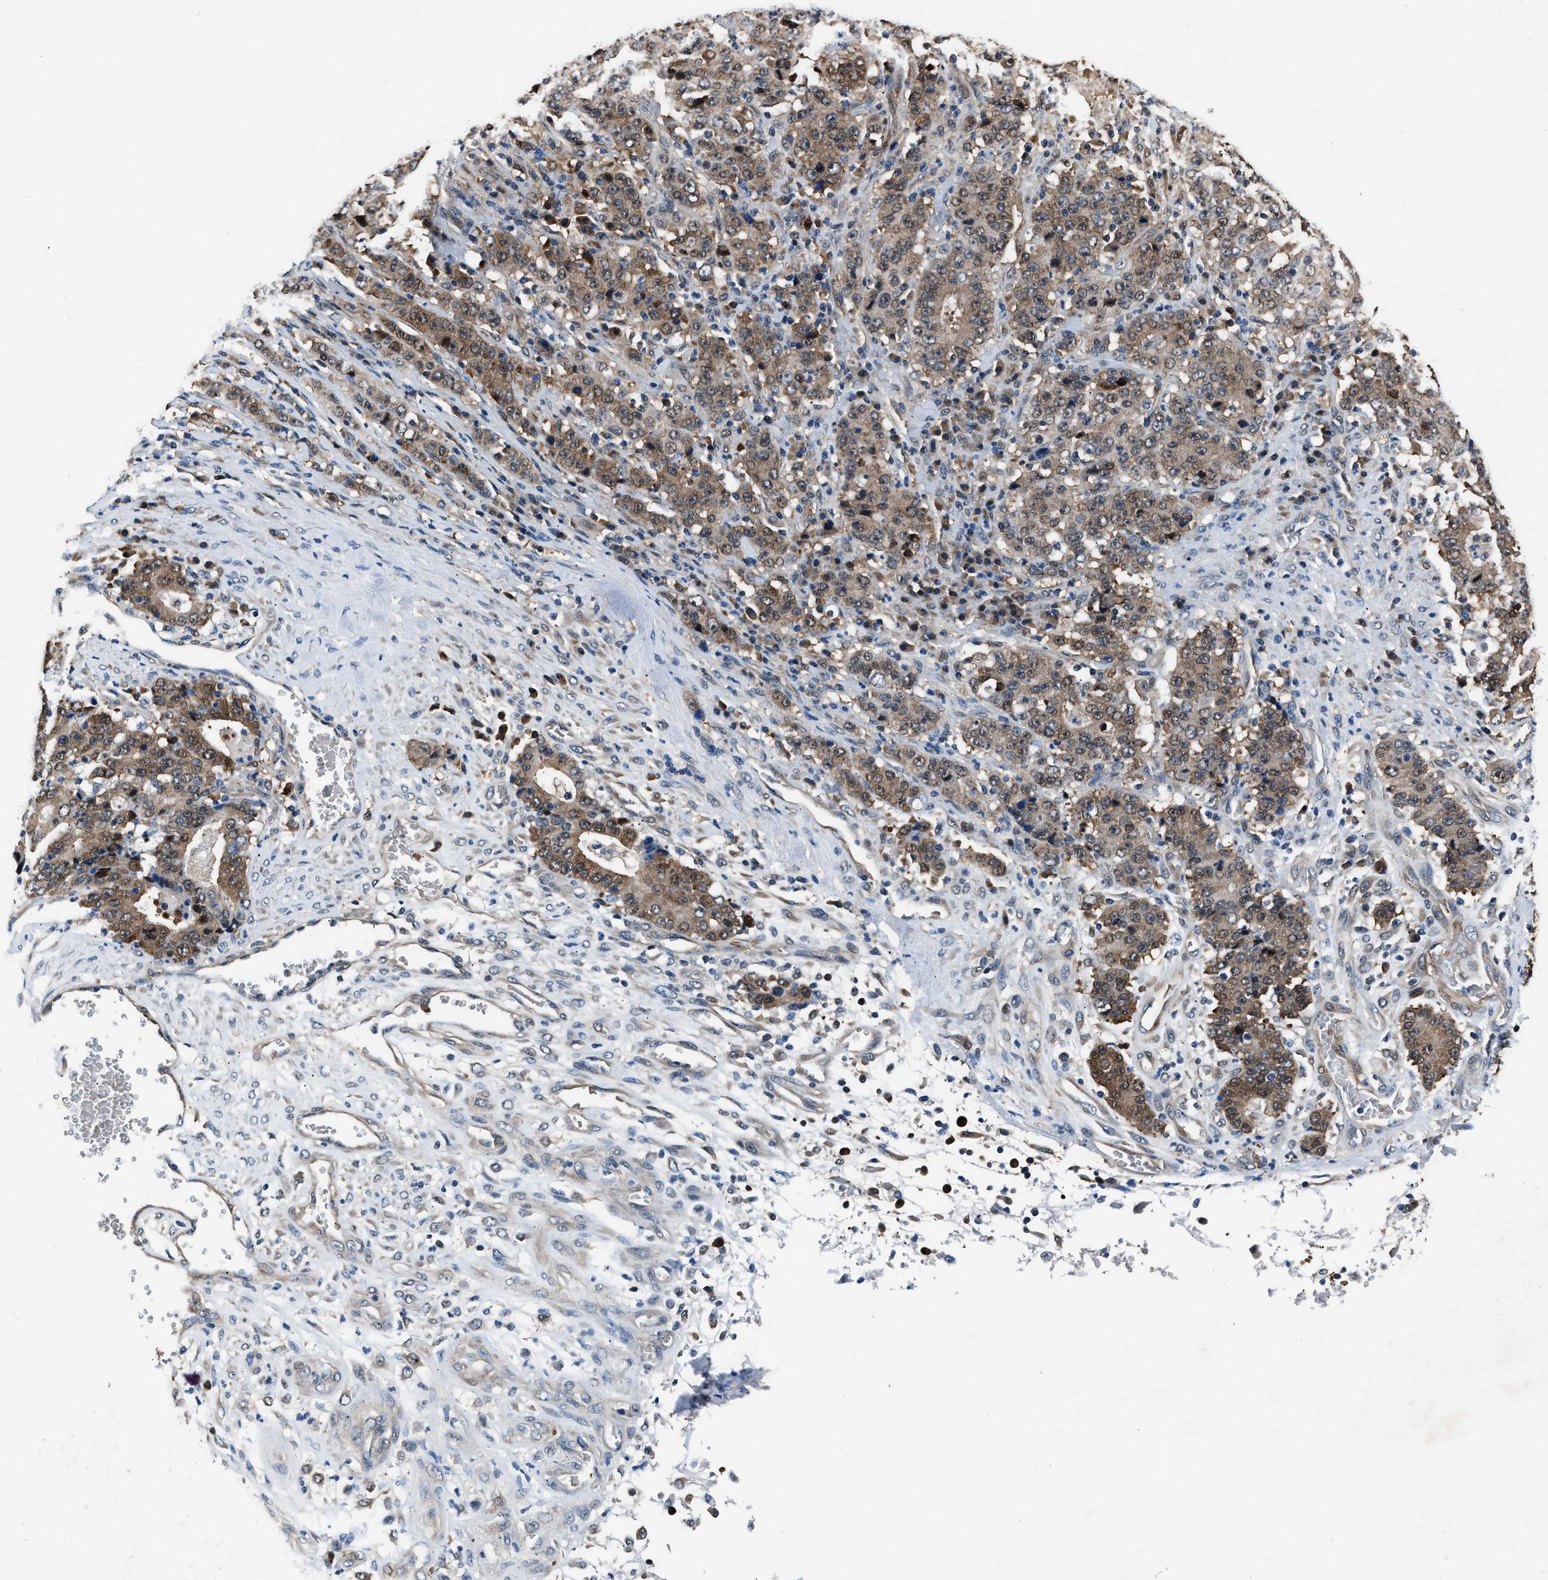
{"staining": {"intensity": "moderate", "quantity": "25%-75%", "location": "cytoplasmic/membranous"}, "tissue": "stomach cancer", "cell_type": "Tumor cells", "image_type": "cancer", "snomed": [{"axis": "morphology", "description": "Normal tissue, NOS"}, {"axis": "morphology", "description": "Adenocarcinoma, NOS"}, {"axis": "topography", "description": "Stomach, upper"}, {"axis": "topography", "description": "Stomach"}], "caption": "Adenocarcinoma (stomach) stained with a brown dye shows moderate cytoplasmic/membranous positive positivity in about 25%-75% of tumor cells.", "gene": "PPA1", "patient": {"sex": "male", "age": 59}}